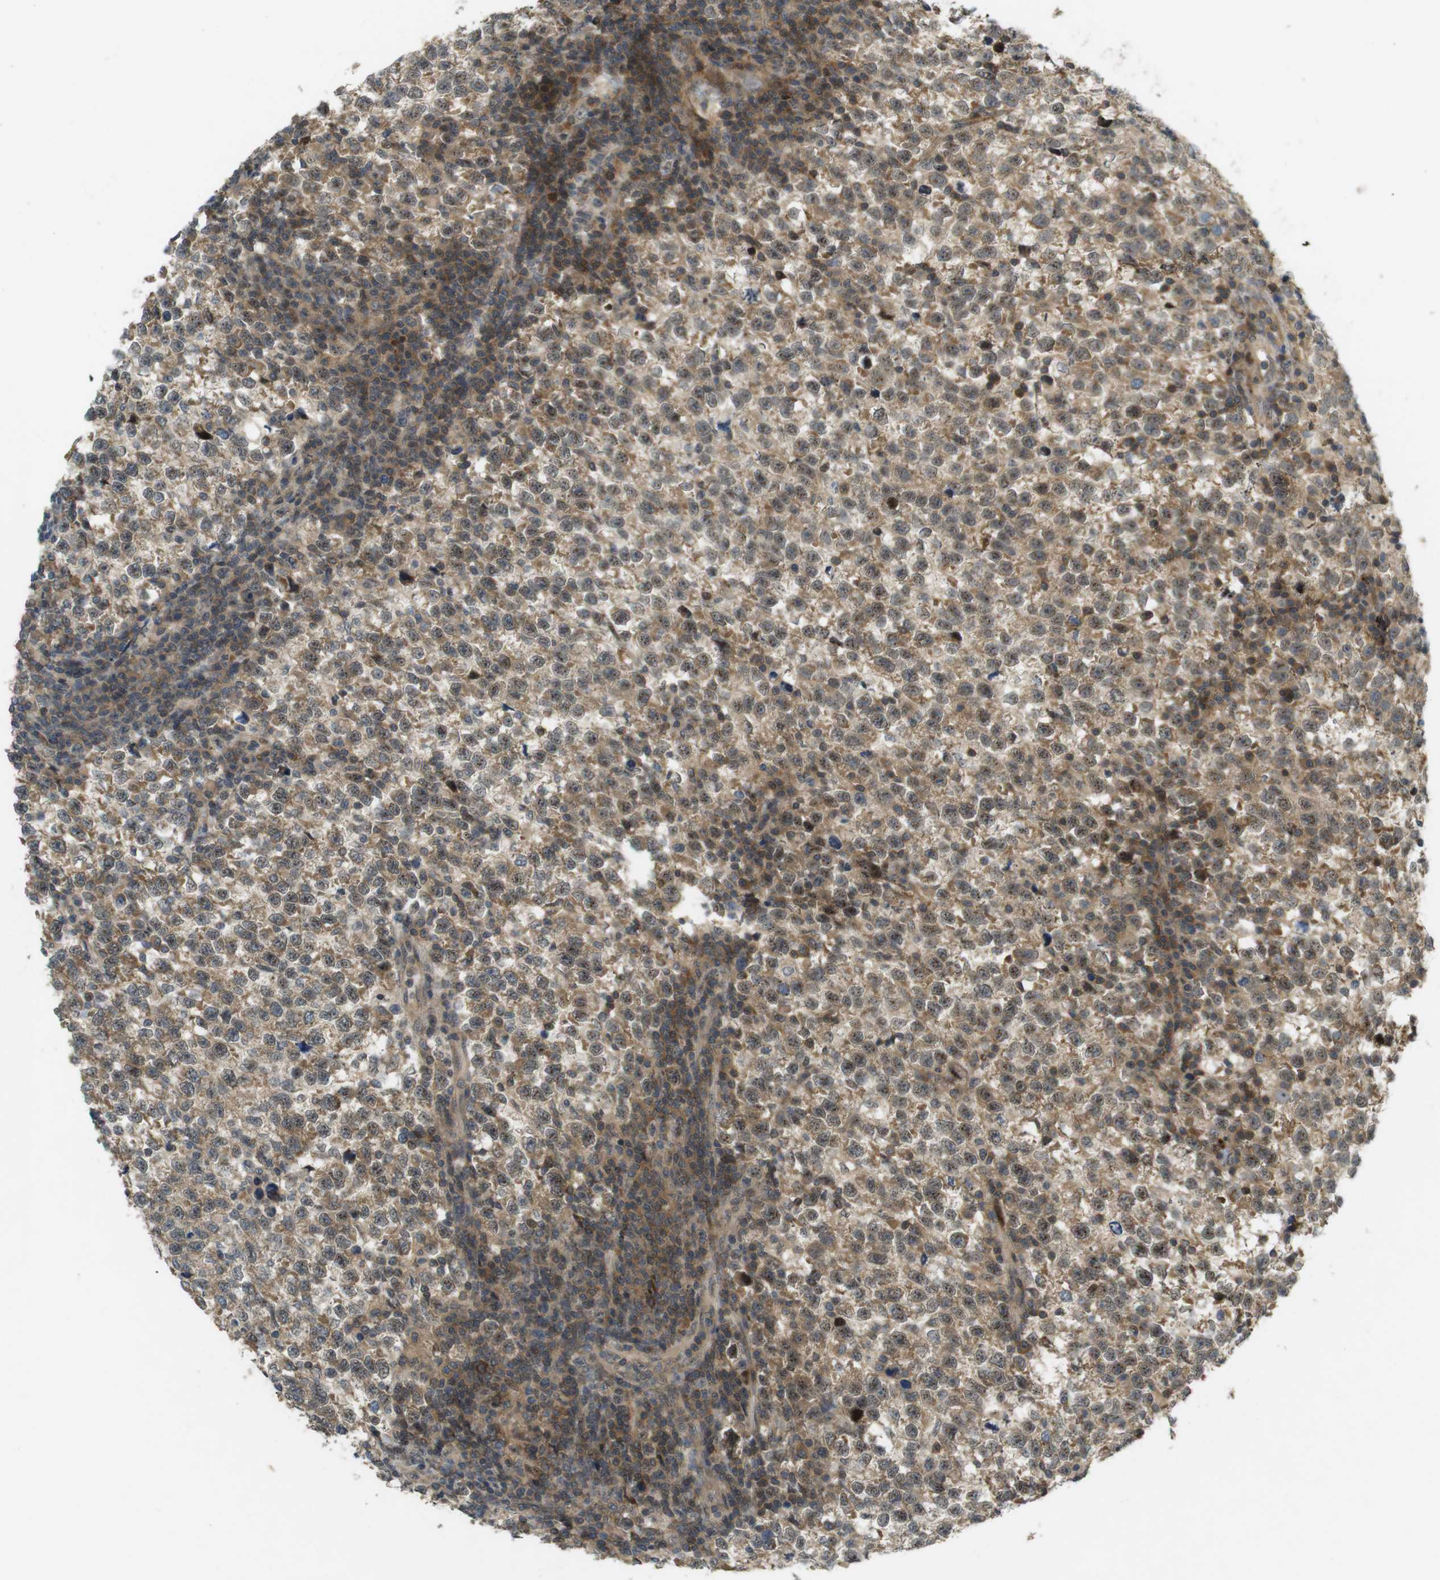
{"staining": {"intensity": "moderate", "quantity": ">75%", "location": "cytoplasmic/membranous,nuclear"}, "tissue": "testis cancer", "cell_type": "Tumor cells", "image_type": "cancer", "snomed": [{"axis": "morphology", "description": "Normal tissue, NOS"}, {"axis": "morphology", "description": "Seminoma, NOS"}, {"axis": "topography", "description": "Testis"}], "caption": "Approximately >75% of tumor cells in seminoma (testis) show moderate cytoplasmic/membranous and nuclear protein expression as visualized by brown immunohistochemical staining.", "gene": "TMX3", "patient": {"sex": "male", "age": 43}}